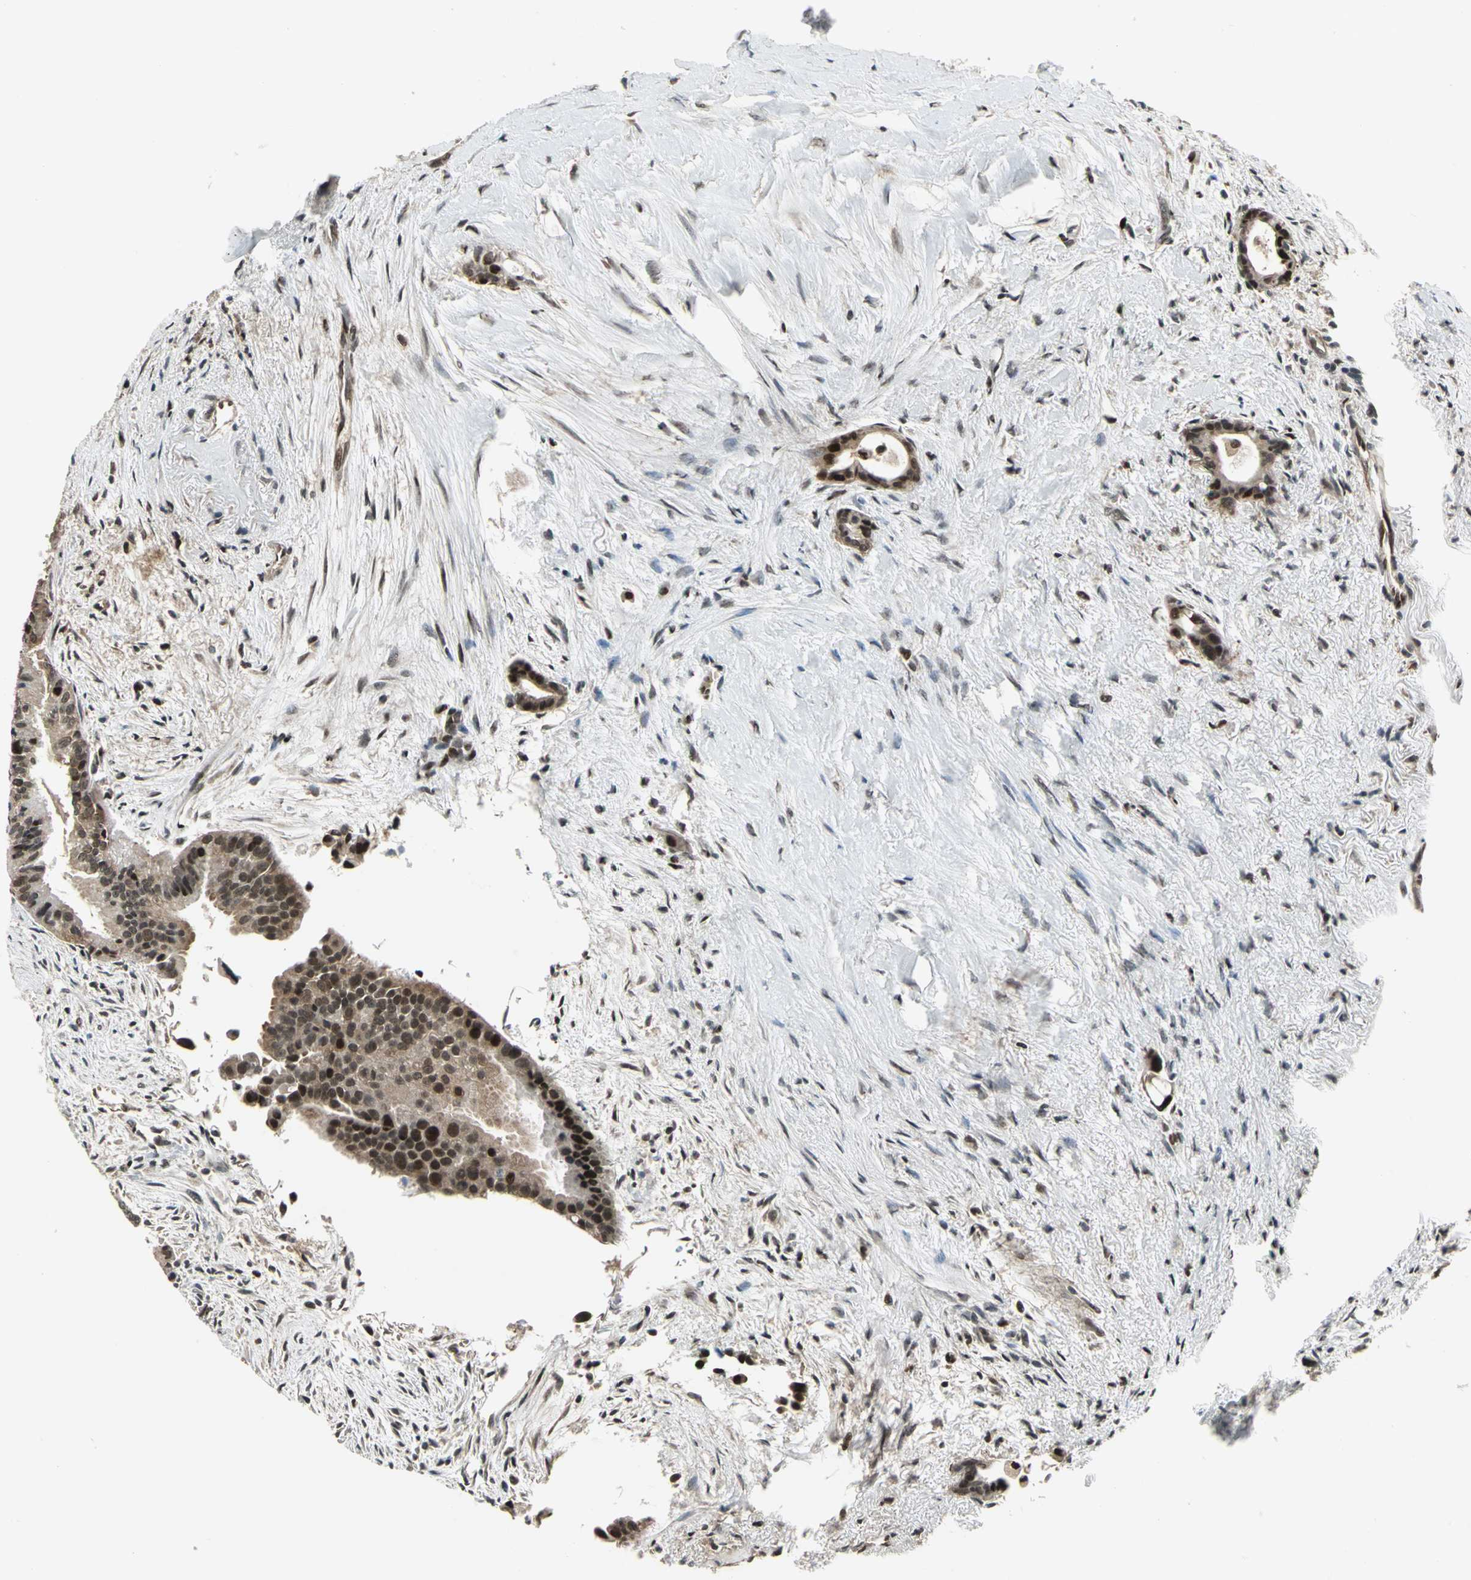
{"staining": {"intensity": "moderate", "quantity": "25%-75%", "location": "cytoplasmic/membranous,nuclear"}, "tissue": "liver cancer", "cell_type": "Tumor cells", "image_type": "cancer", "snomed": [{"axis": "morphology", "description": "Cholangiocarcinoma"}, {"axis": "topography", "description": "Liver"}], "caption": "A photomicrograph of liver cholangiocarcinoma stained for a protein demonstrates moderate cytoplasmic/membranous and nuclear brown staining in tumor cells. (DAB = brown stain, brightfield microscopy at high magnification).", "gene": "PSMC3", "patient": {"sex": "female", "age": 55}}